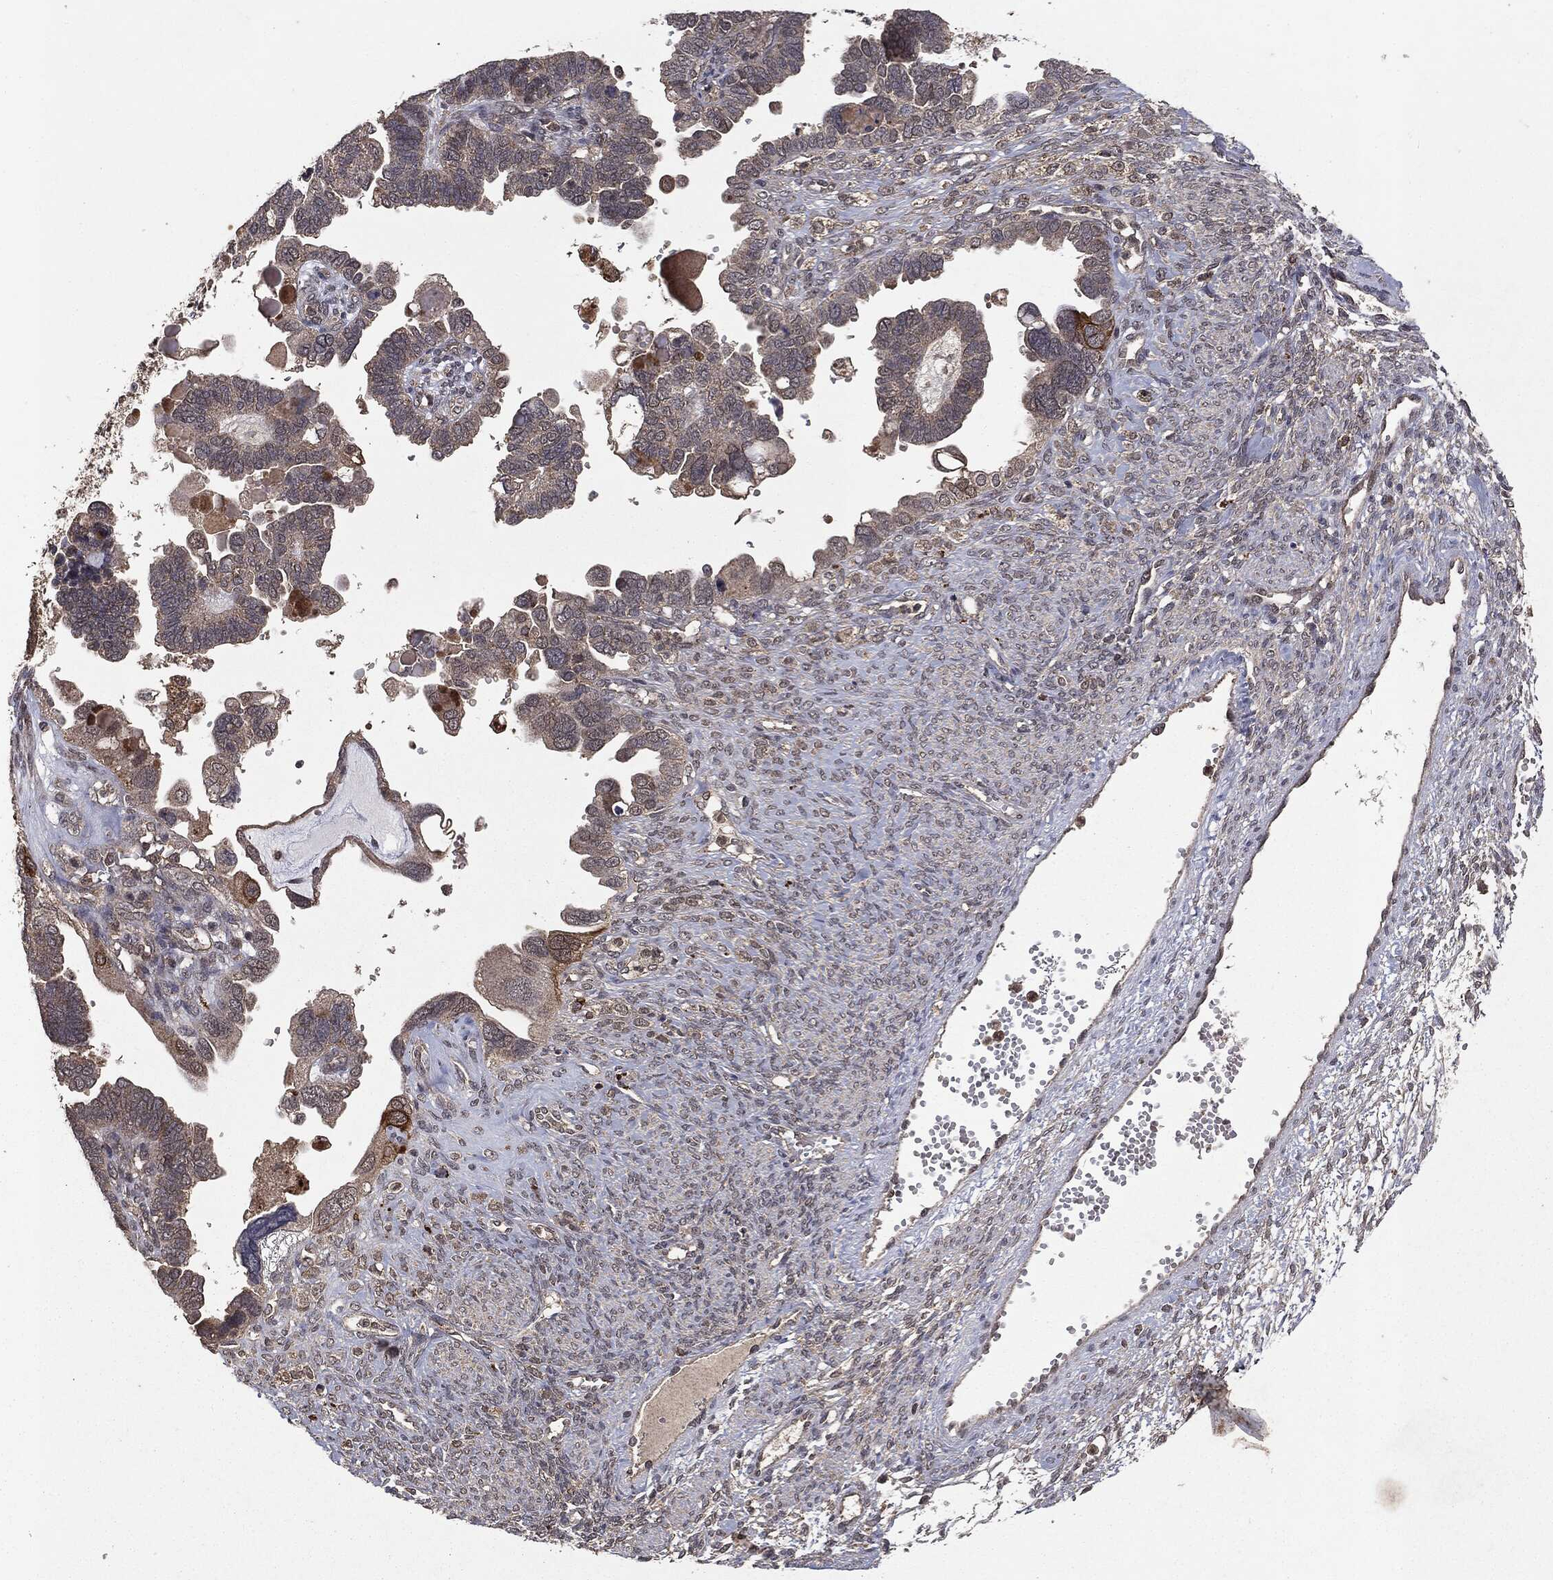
{"staining": {"intensity": "weak", "quantity": "<25%", "location": "cytoplasmic/membranous"}, "tissue": "ovarian cancer", "cell_type": "Tumor cells", "image_type": "cancer", "snomed": [{"axis": "morphology", "description": "Cystadenocarcinoma, serous, NOS"}, {"axis": "topography", "description": "Ovary"}], "caption": "IHC photomicrograph of neoplastic tissue: ovarian serous cystadenocarcinoma stained with DAB reveals no significant protein staining in tumor cells.", "gene": "MTOR", "patient": {"sex": "female", "age": 51}}